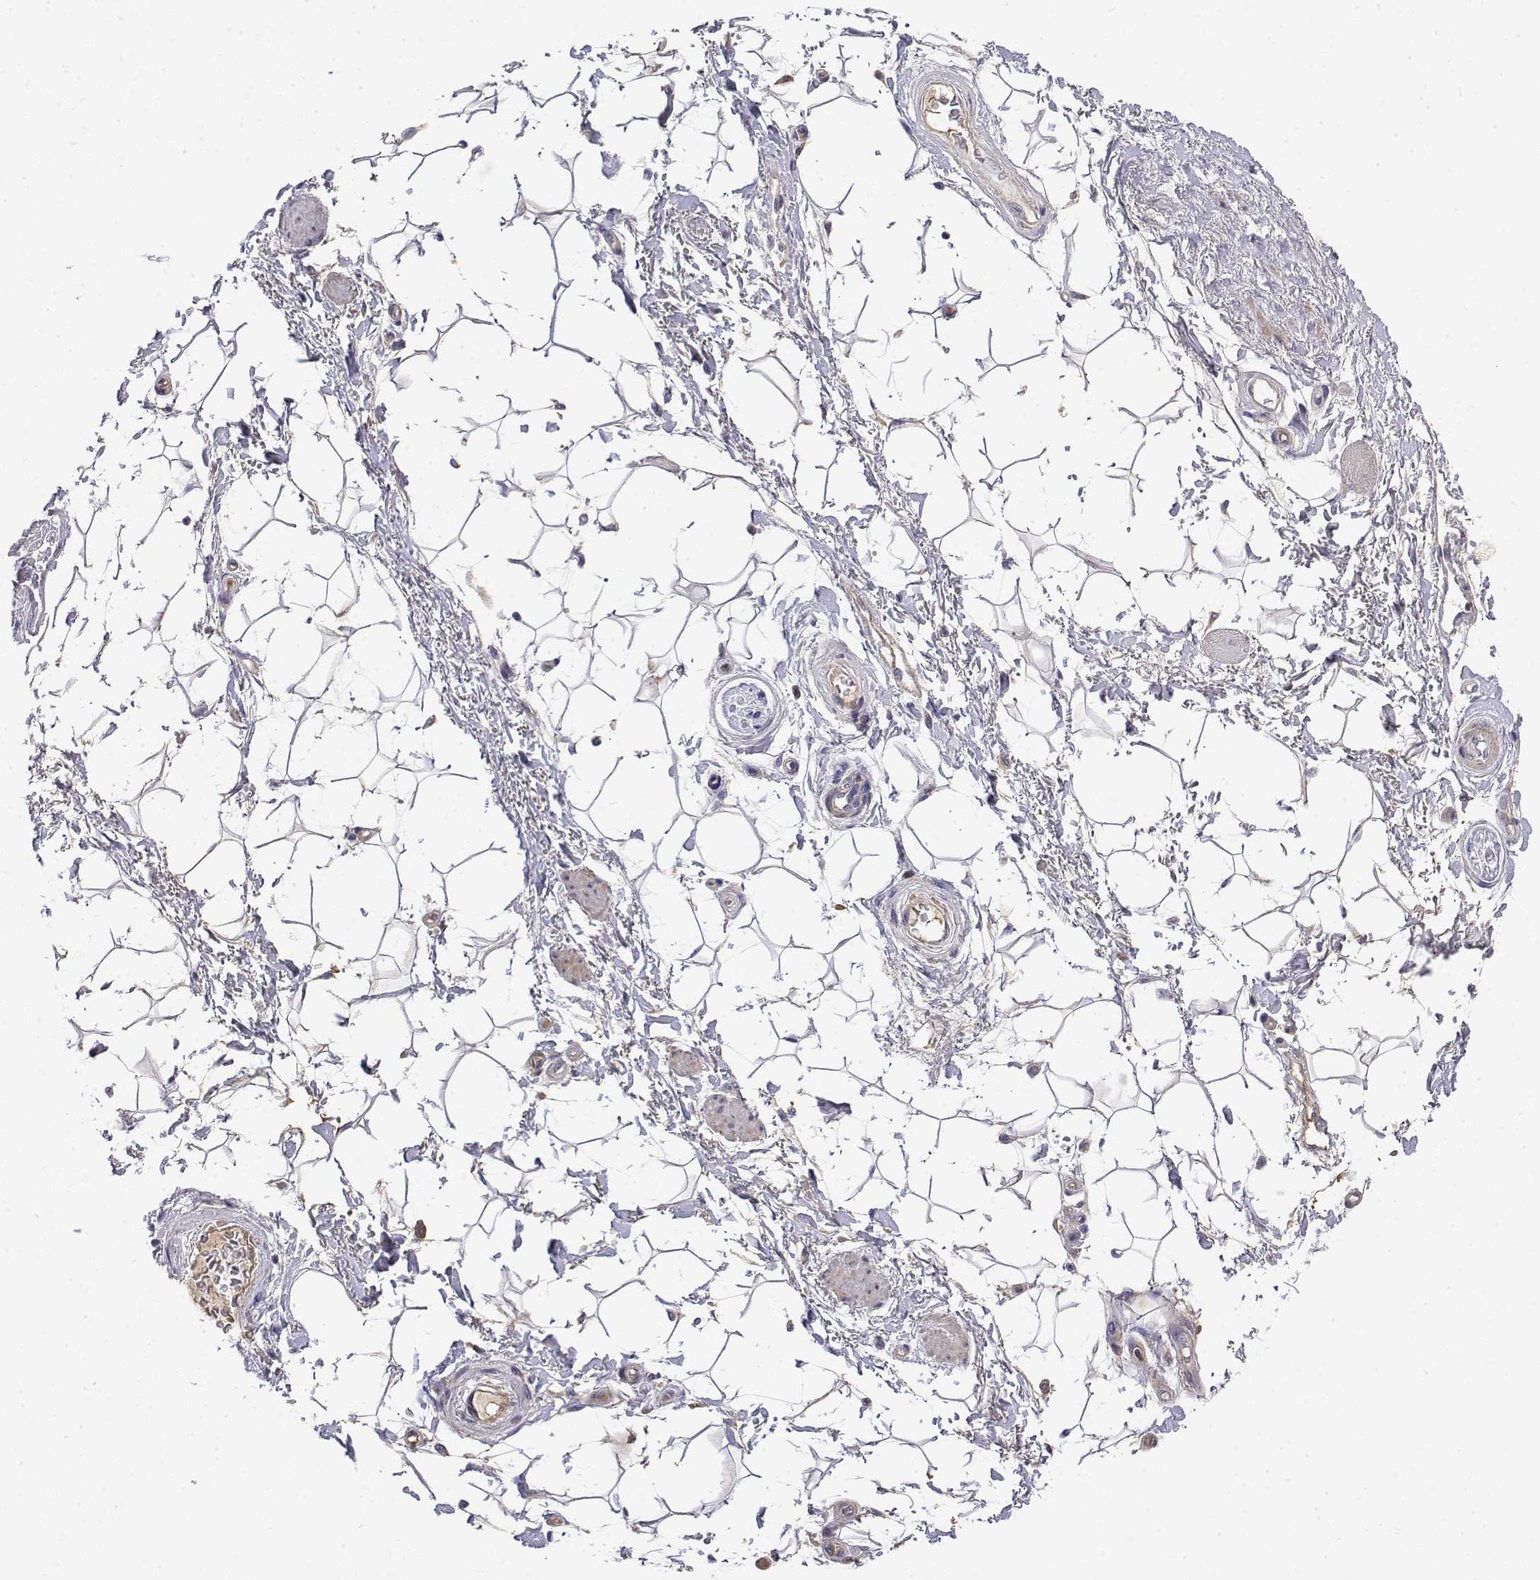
{"staining": {"intensity": "negative", "quantity": "none", "location": "none"}, "tissue": "adipose tissue", "cell_type": "Adipocytes", "image_type": "normal", "snomed": [{"axis": "morphology", "description": "Normal tissue, NOS"}, {"axis": "topography", "description": "Anal"}, {"axis": "topography", "description": "Peripheral nerve tissue"}], "caption": "The IHC histopathology image has no significant expression in adipocytes of adipose tissue. (Brightfield microscopy of DAB (3,3'-diaminobenzidine) immunohistochemistry at high magnification).", "gene": "GGACT", "patient": {"sex": "male", "age": 51}}